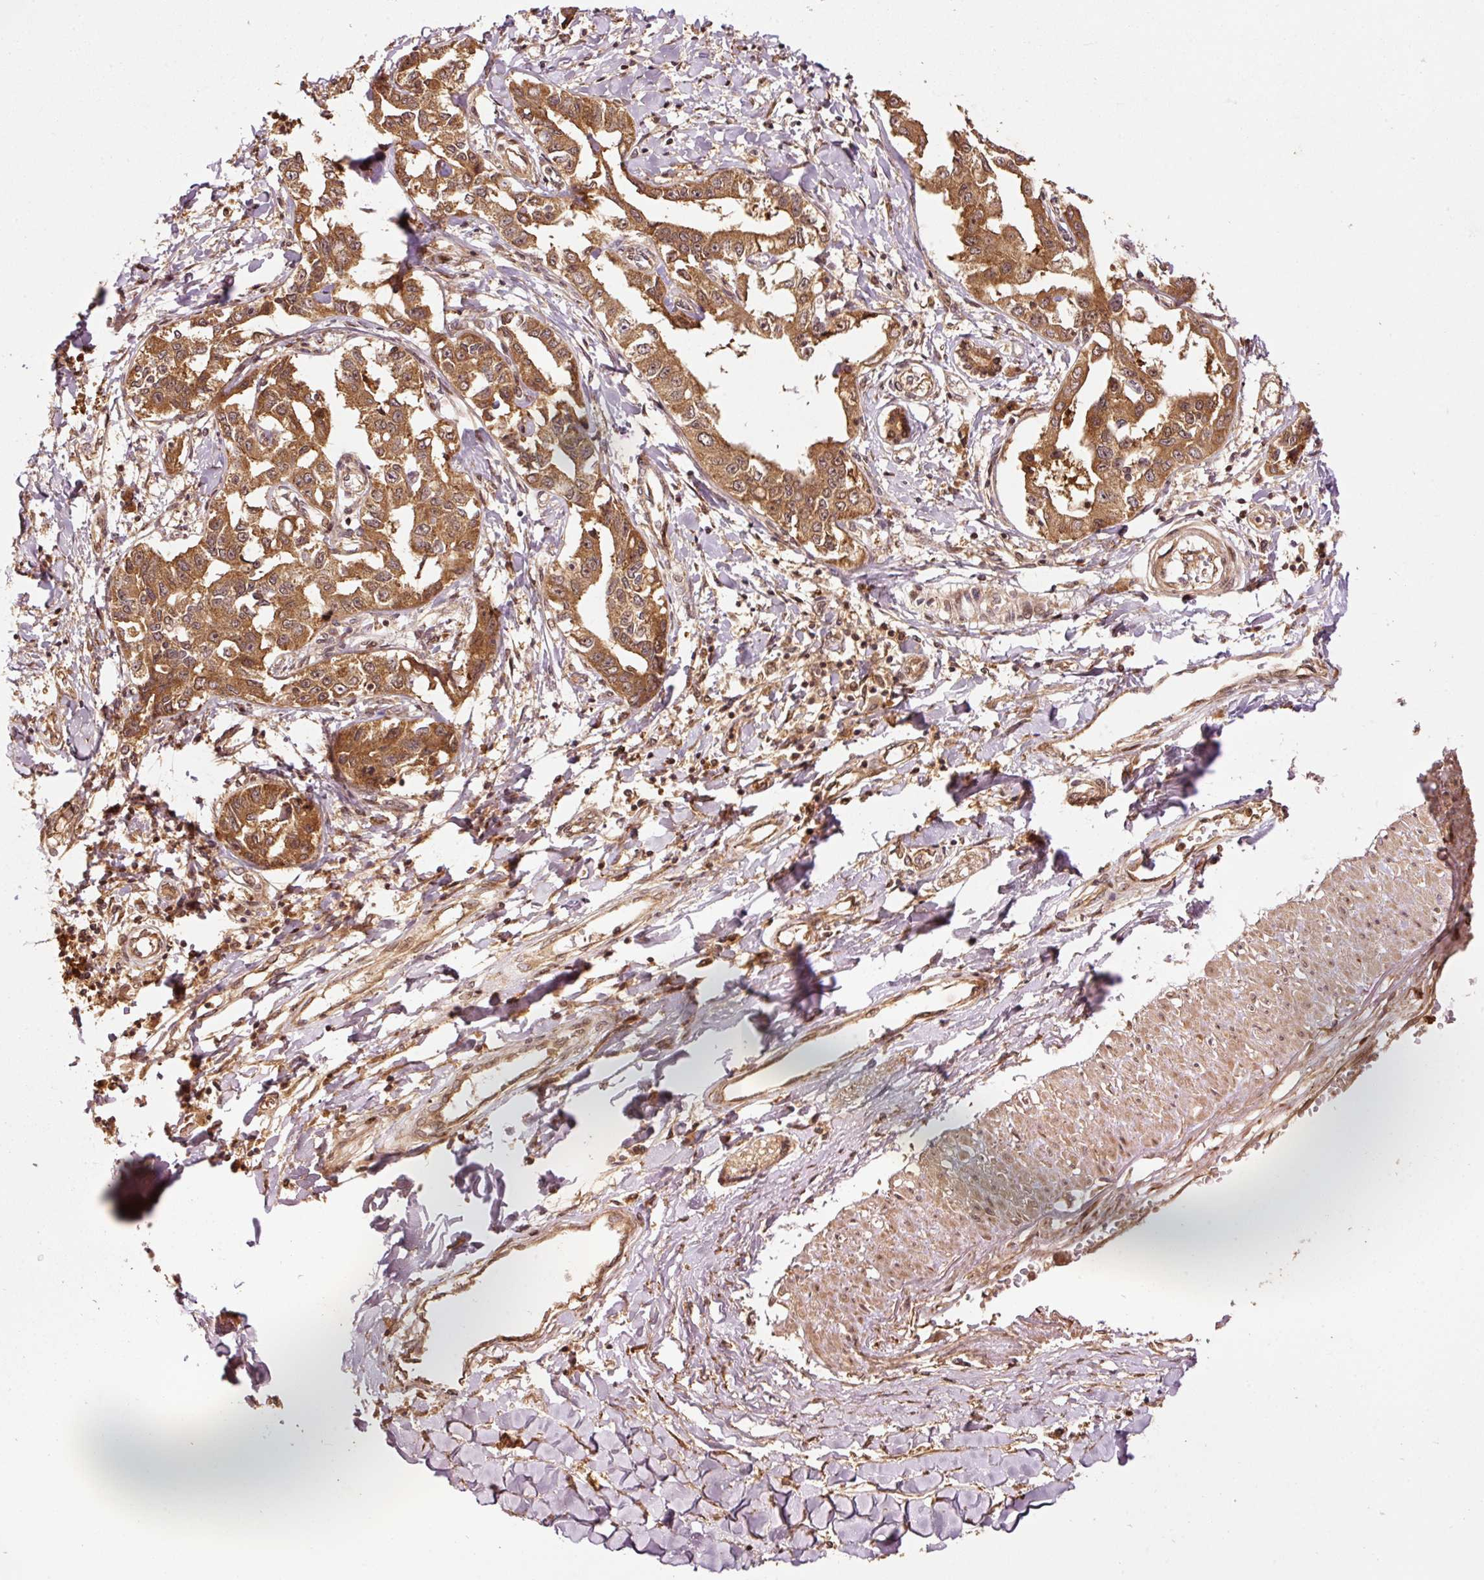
{"staining": {"intensity": "strong", "quantity": ">75%", "location": "cytoplasmic/membranous,nuclear"}, "tissue": "liver cancer", "cell_type": "Tumor cells", "image_type": "cancer", "snomed": [{"axis": "morphology", "description": "Cholangiocarcinoma"}, {"axis": "topography", "description": "Liver"}], "caption": "An immunohistochemistry (IHC) image of tumor tissue is shown. Protein staining in brown shows strong cytoplasmic/membranous and nuclear positivity in liver cancer within tumor cells. (Stains: DAB in brown, nuclei in blue, Microscopy: brightfield microscopy at high magnification).", "gene": "OXER1", "patient": {"sex": "male", "age": 59}}